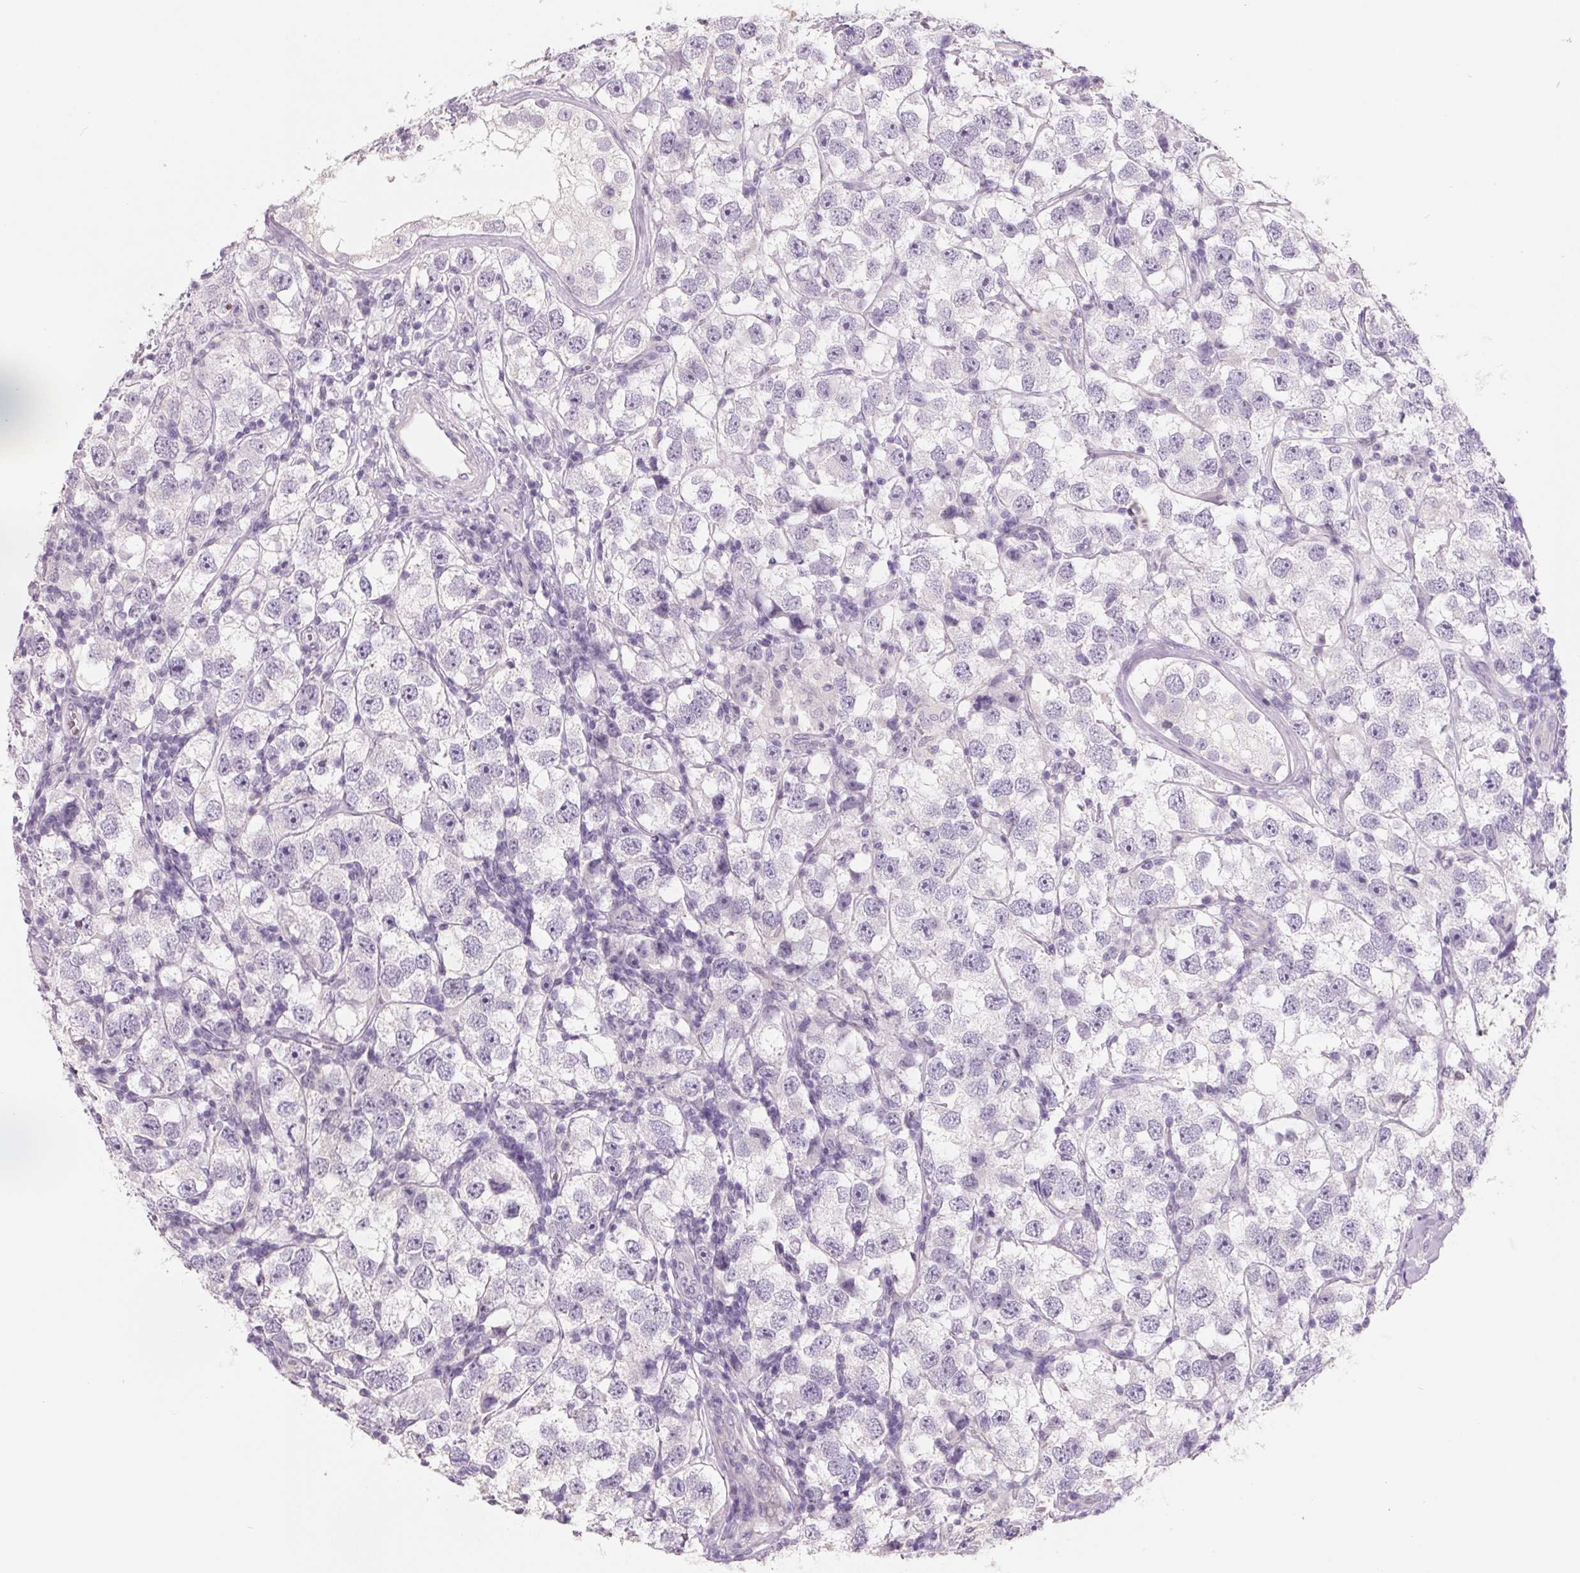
{"staining": {"intensity": "negative", "quantity": "none", "location": "none"}, "tissue": "testis cancer", "cell_type": "Tumor cells", "image_type": "cancer", "snomed": [{"axis": "morphology", "description": "Seminoma, NOS"}, {"axis": "topography", "description": "Testis"}], "caption": "Tumor cells are negative for protein expression in human seminoma (testis).", "gene": "FTCD", "patient": {"sex": "male", "age": 26}}